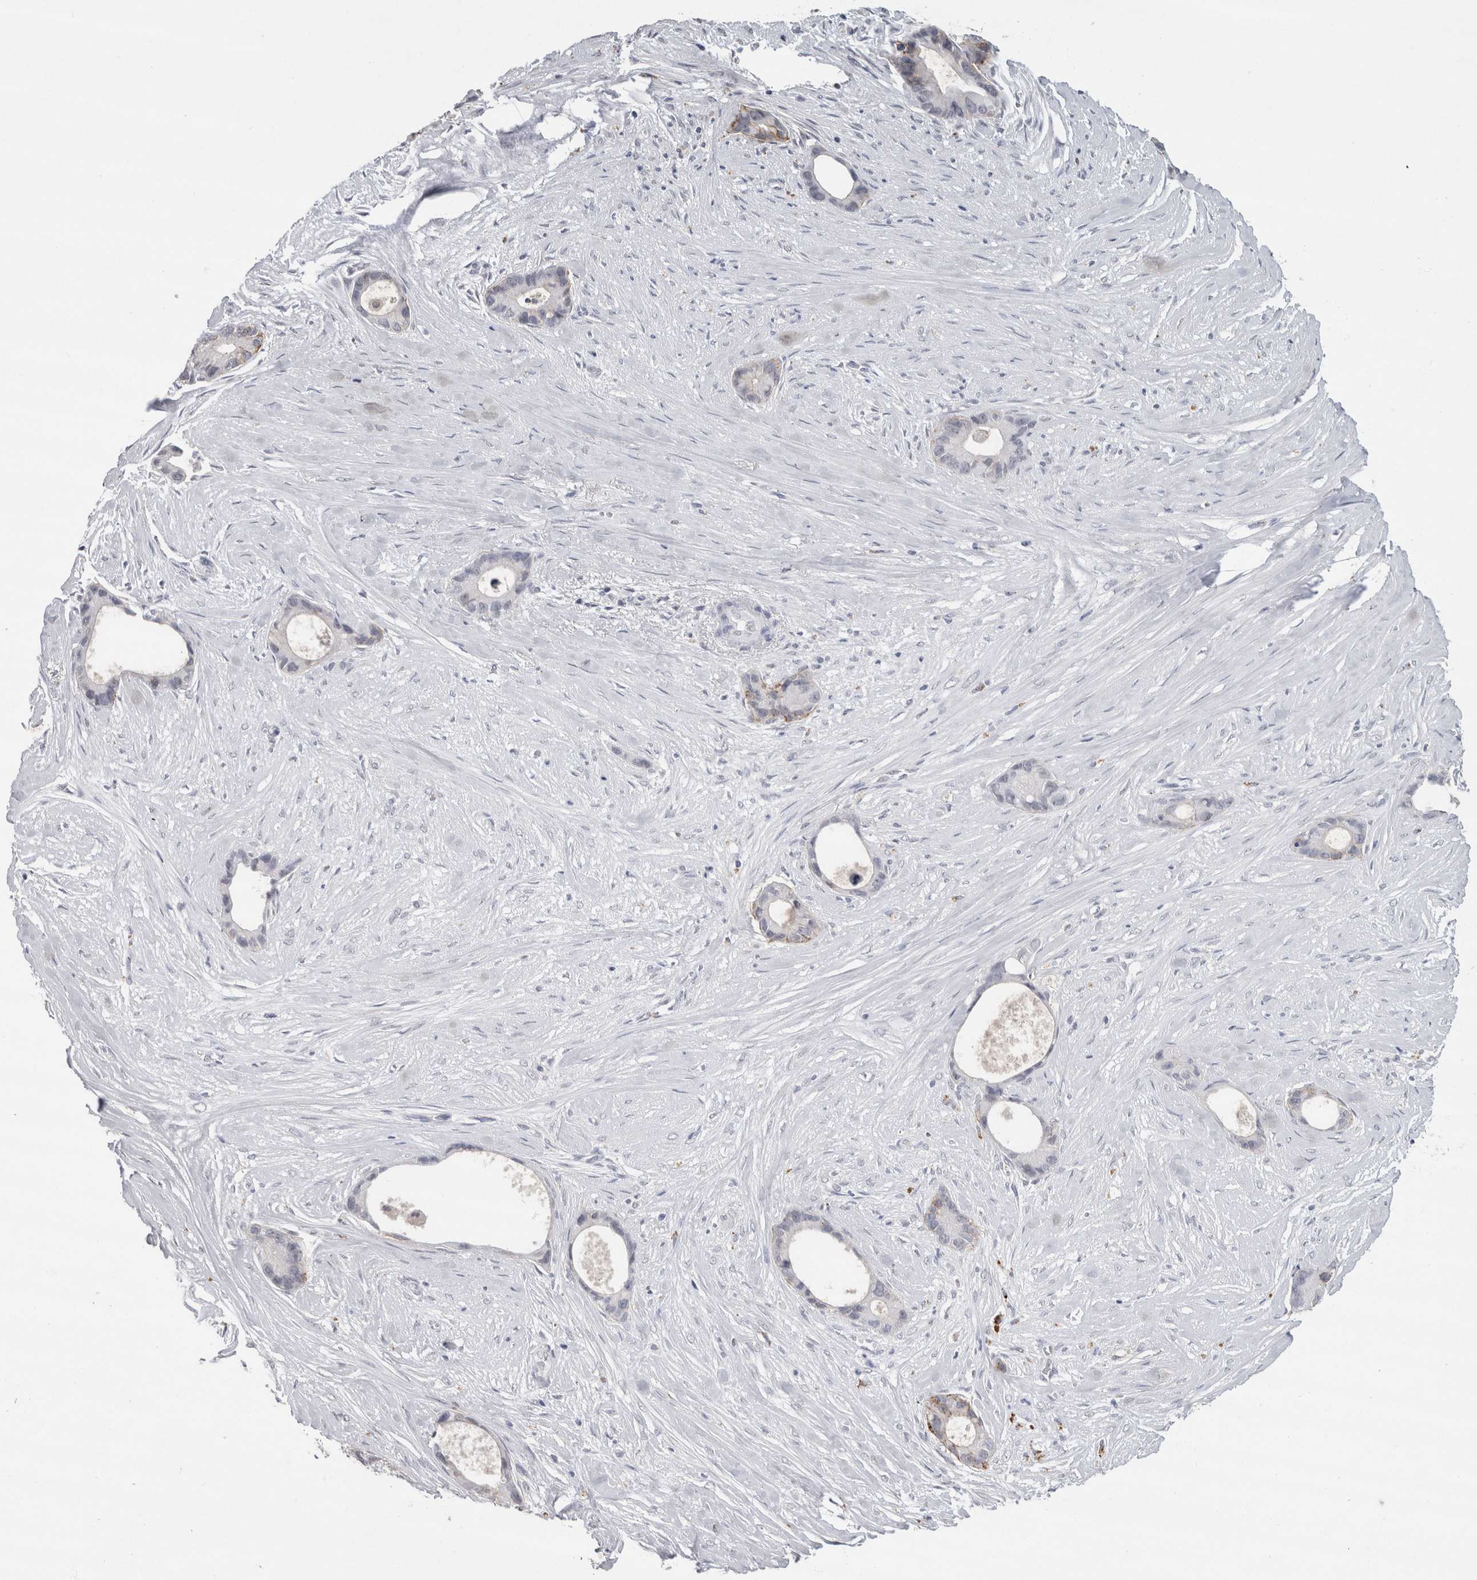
{"staining": {"intensity": "strong", "quantity": "25%-75%", "location": "cytoplasmic/membranous"}, "tissue": "liver cancer", "cell_type": "Tumor cells", "image_type": "cancer", "snomed": [{"axis": "morphology", "description": "Cholangiocarcinoma"}, {"axis": "topography", "description": "Liver"}], "caption": "Cholangiocarcinoma (liver) tissue shows strong cytoplasmic/membranous staining in about 25%-75% of tumor cells", "gene": "CDH17", "patient": {"sex": "female", "age": 55}}